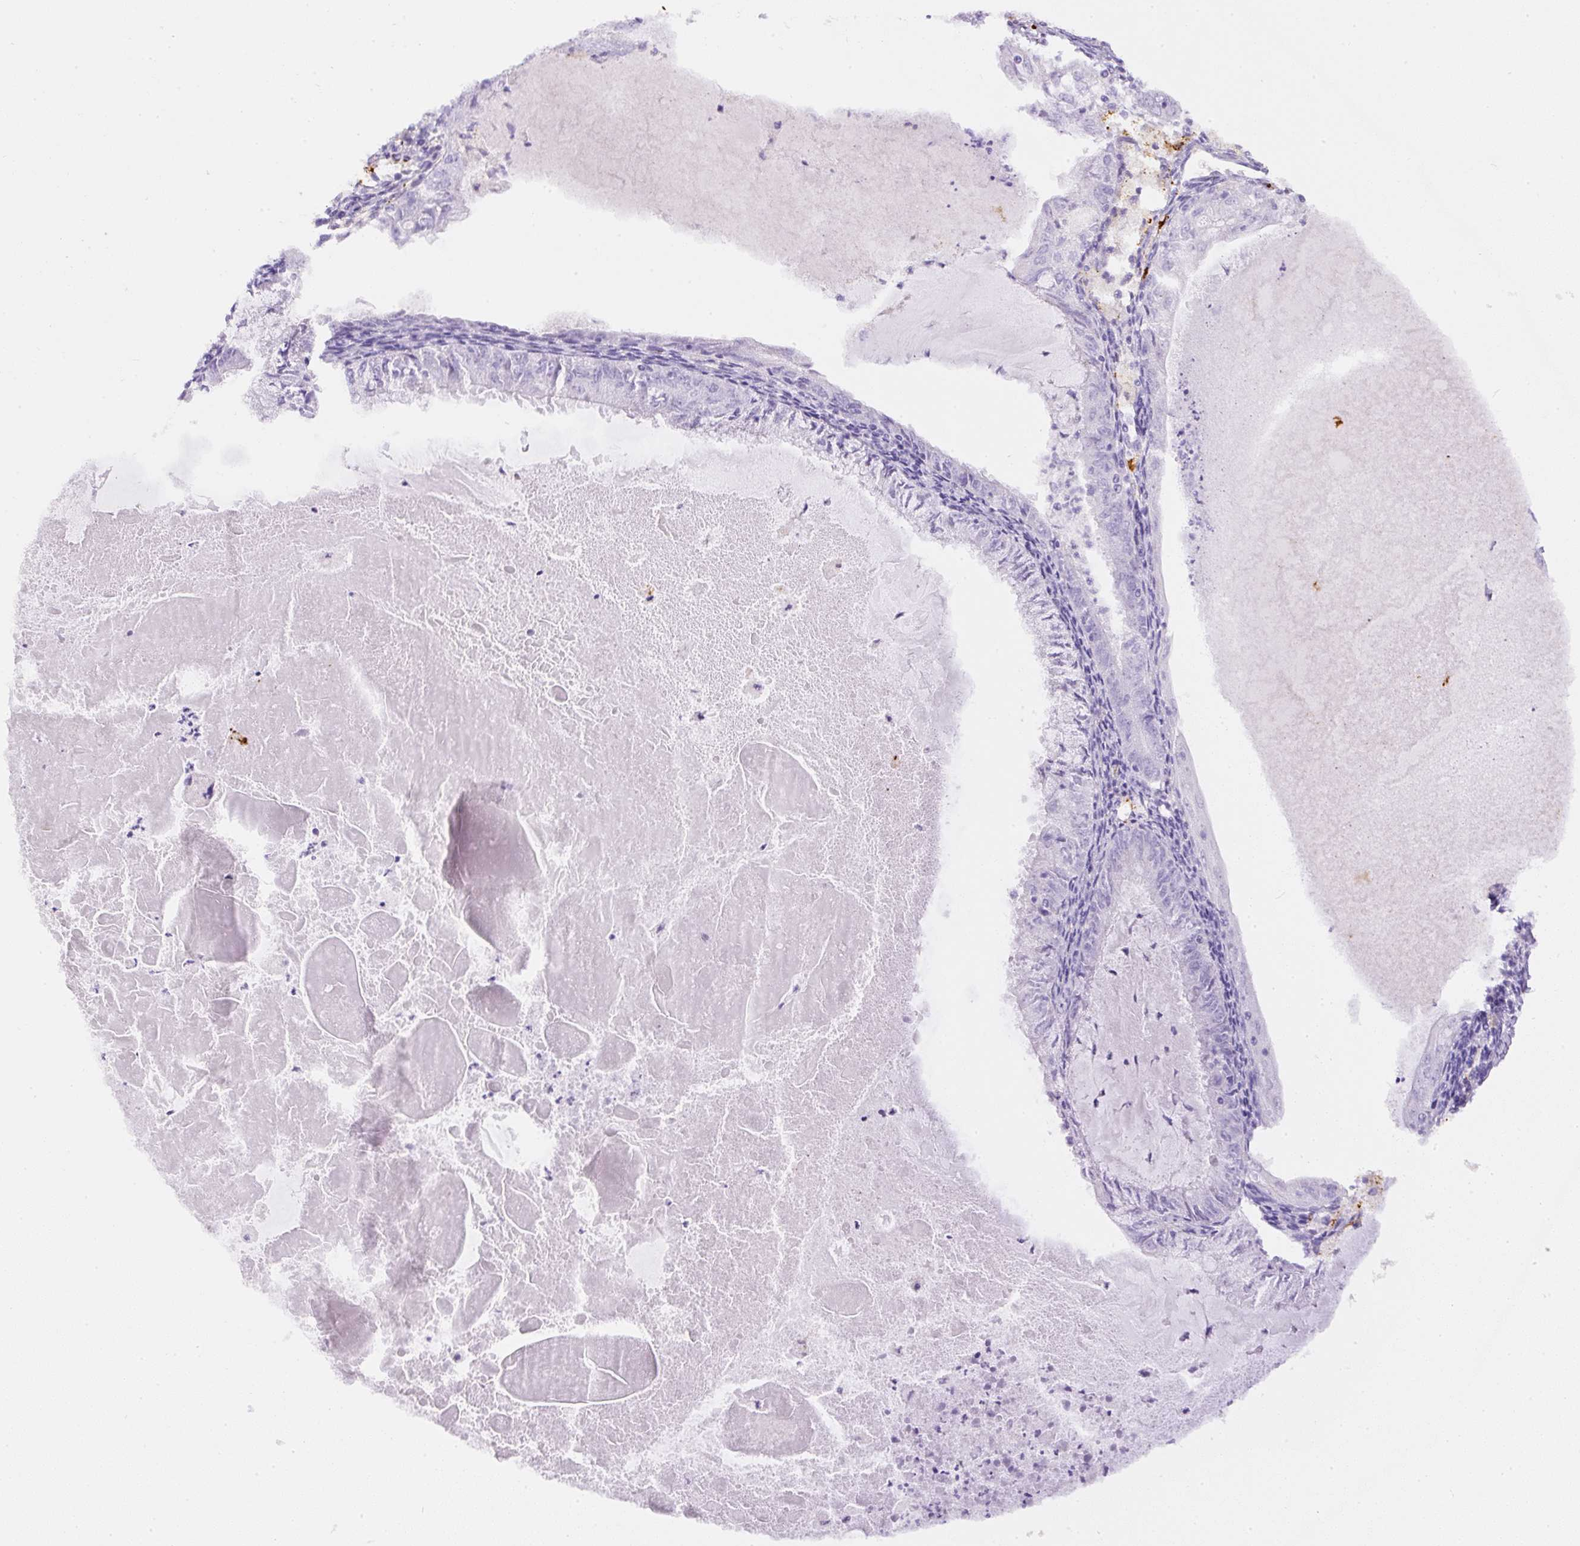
{"staining": {"intensity": "negative", "quantity": "none", "location": "none"}, "tissue": "endometrial cancer", "cell_type": "Tumor cells", "image_type": "cancer", "snomed": [{"axis": "morphology", "description": "Adenocarcinoma, NOS"}, {"axis": "topography", "description": "Endometrium"}], "caption": "Tumor cells are negative for protein expression in human endometrial cancer.", "gene": "APCS", "patient": {"sex": "female", "age": 57}}